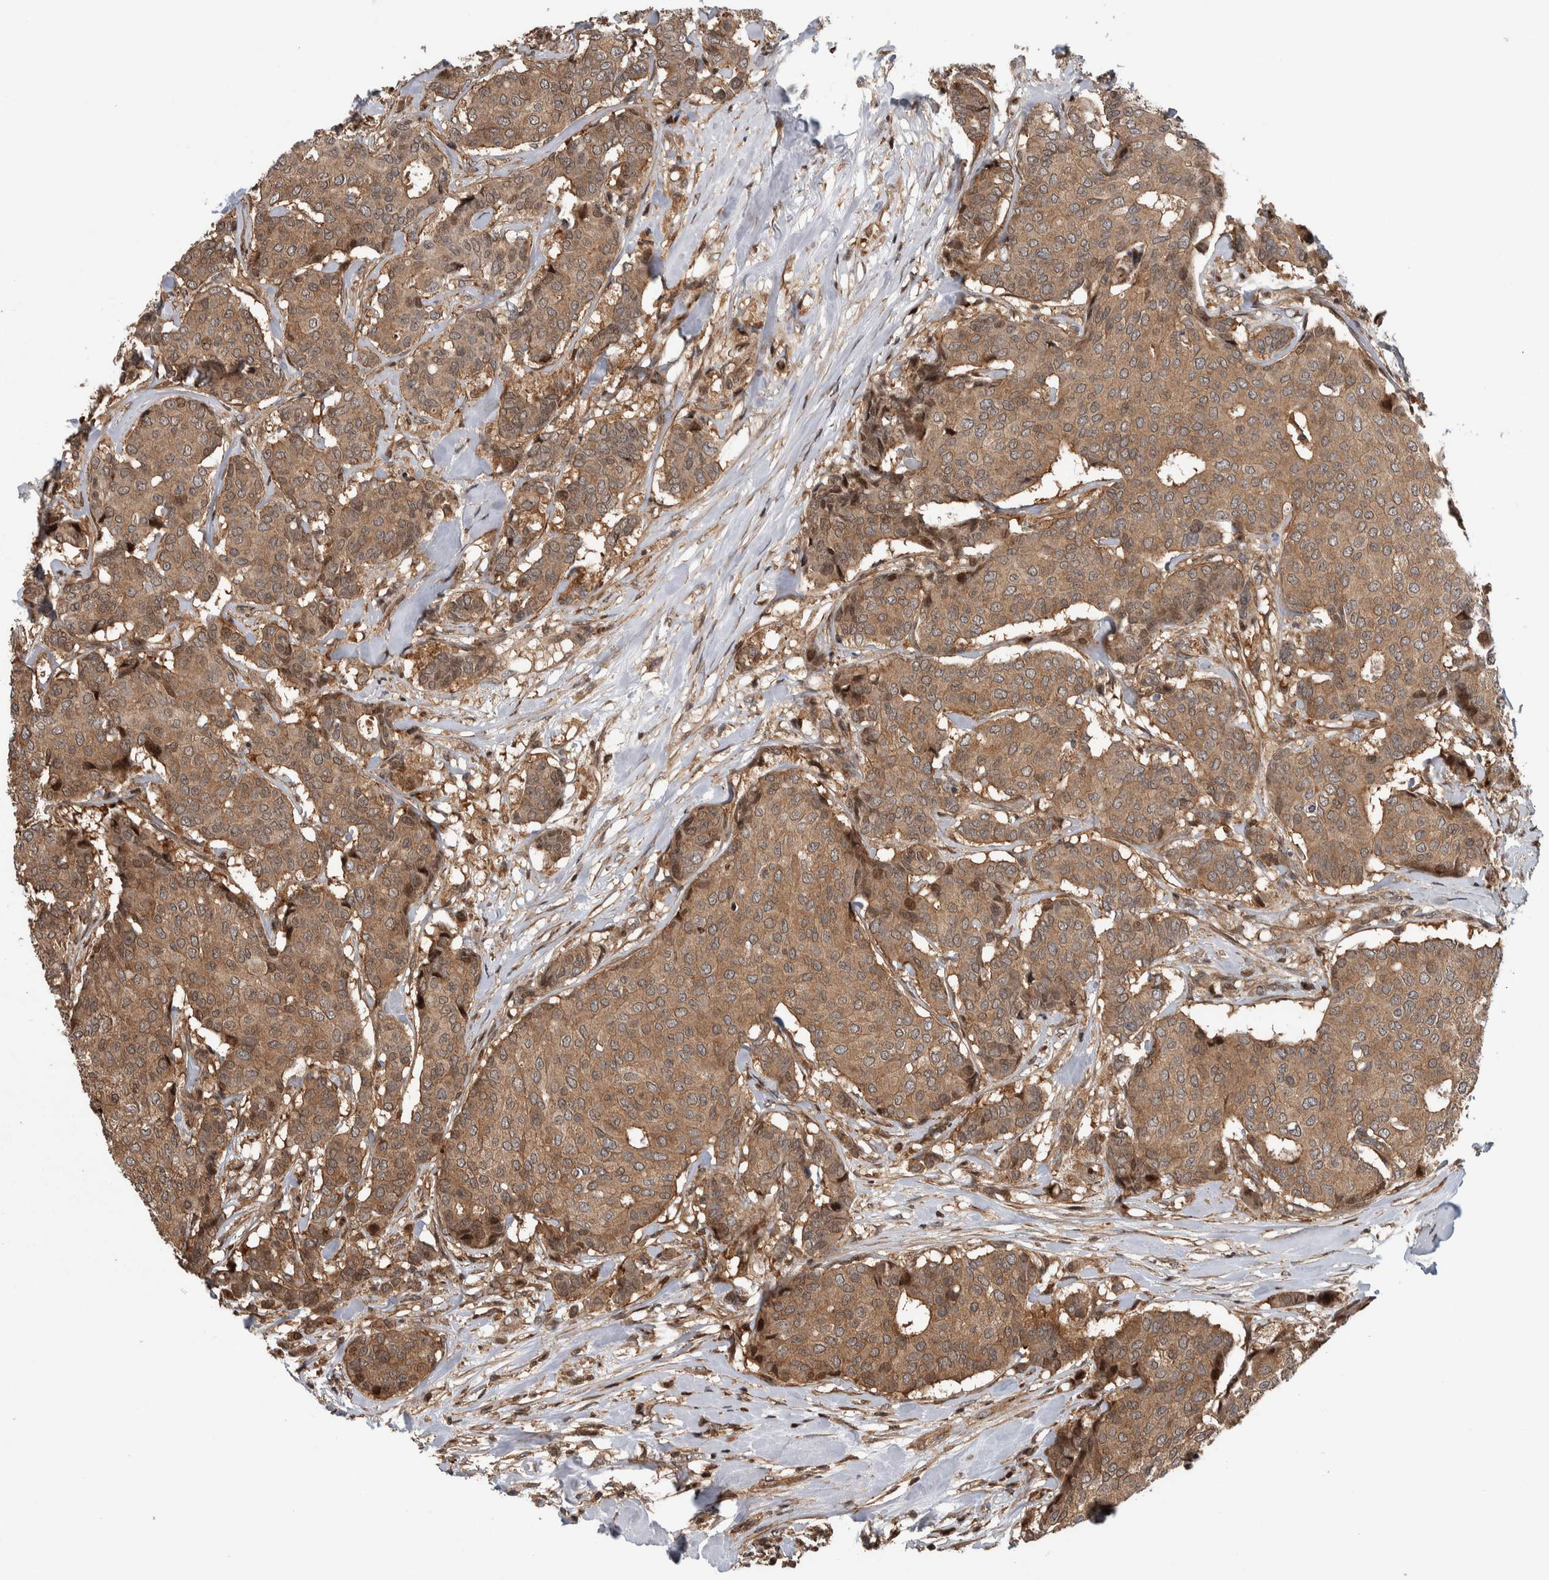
{"staining": {"intensity": "moderate", "quantity": ">75%", "location": "cytoplasmic/membranous"}, "tissue": "breast cancer", "cell_type": "Tumor cells", "image_type": "cancer", "snomed": [{"axis": "morphology", "description": "Duct carcinoma"}, {"axis": "topography", "description": "Breast"}], "caption": "A brown stain shows moderate cytoplasmic/membranous positivity of a protein in breast cancer tumor cells.", "gene": "ARFGEF1", "patient": {"sex": "female", "age": 75}}